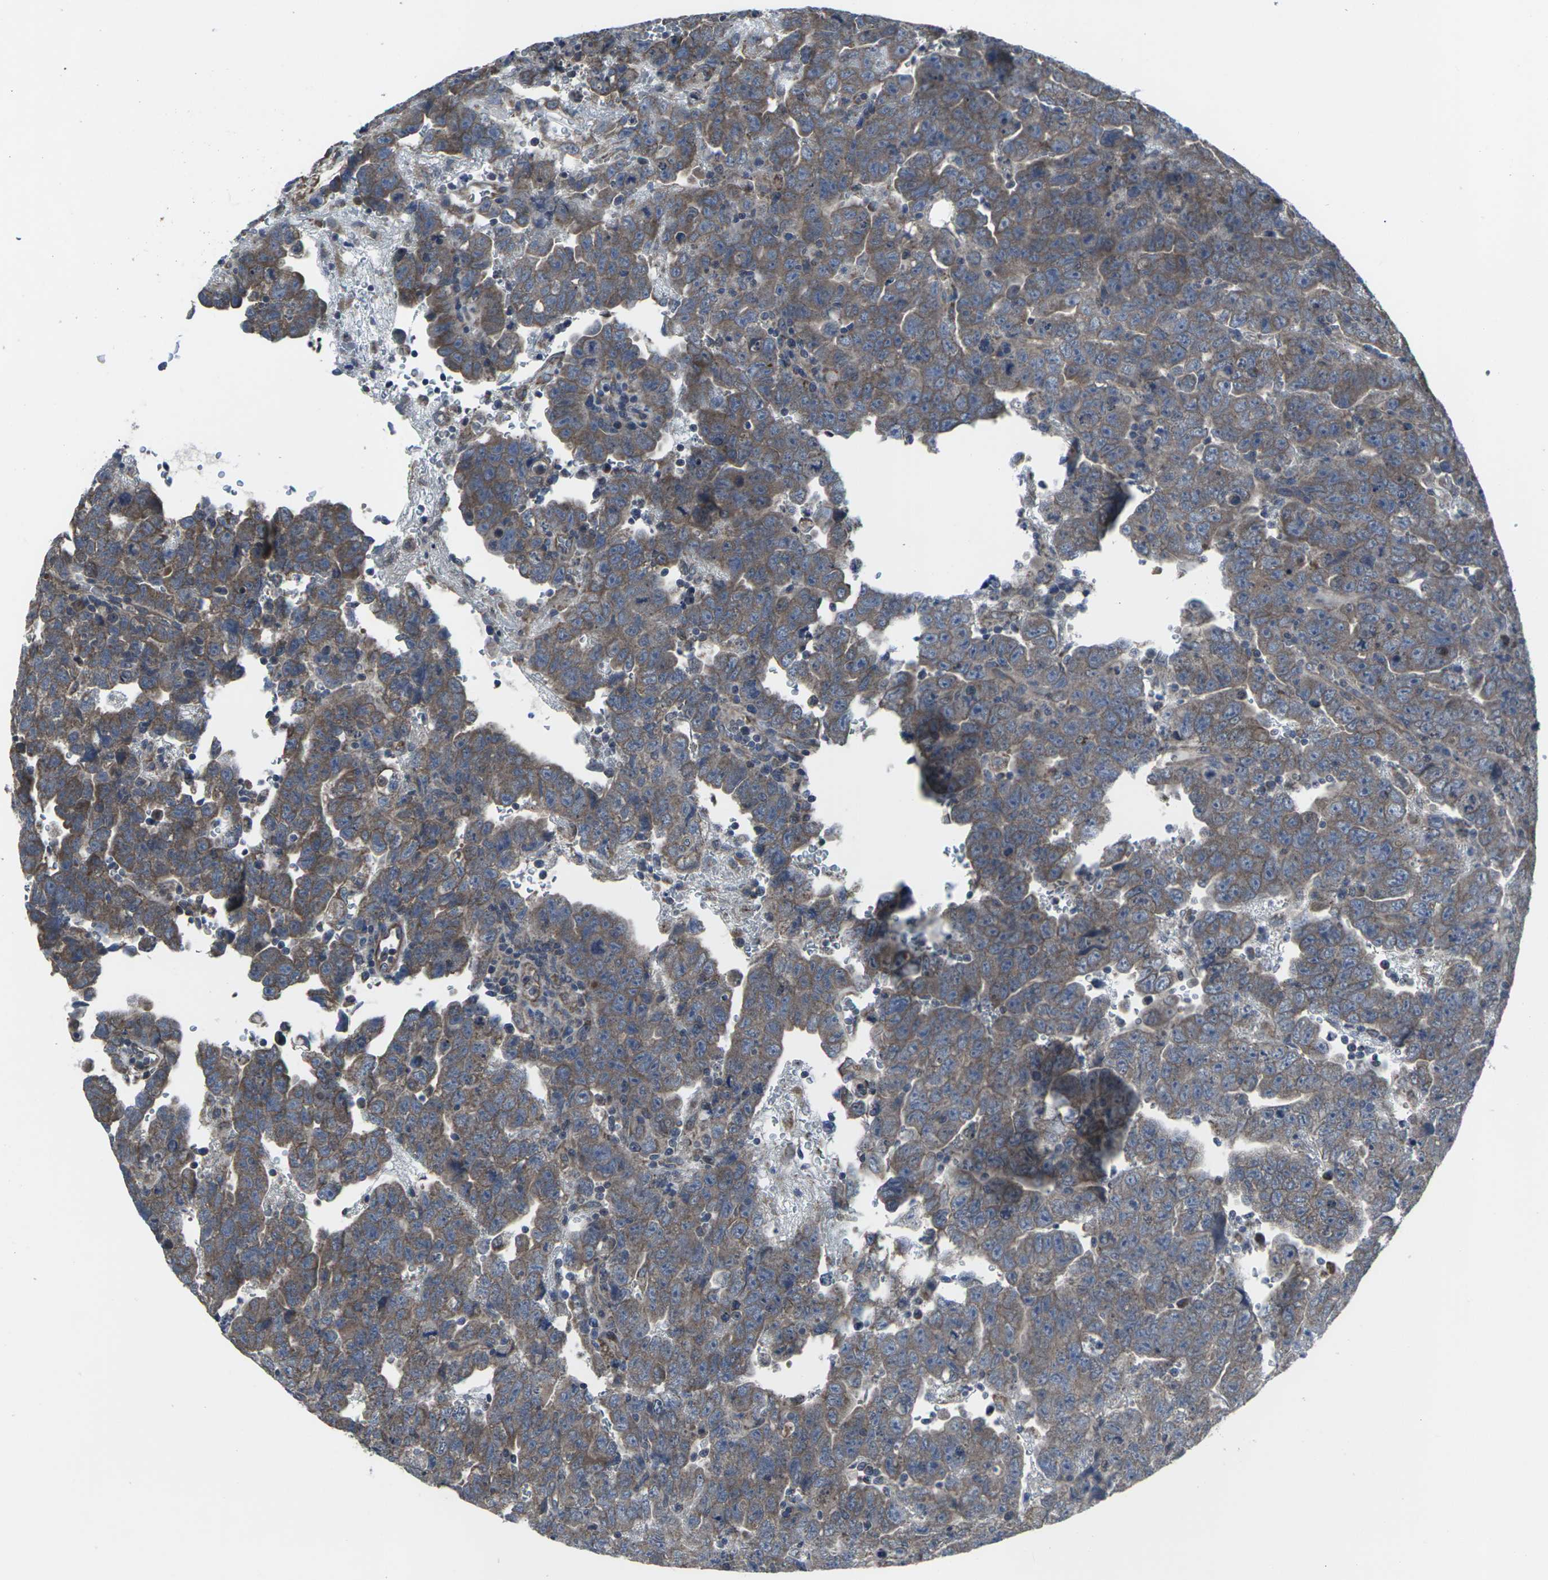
{"staining": {"intensity": "moderate", "quantity": ">75%", "location": "cytoplasmic/membranous"}, "tissue": "testis cancer", "cell_type": "Tumor cells", "image_type": "cancer", "snomed": [{"axis": "morphology", "description": "Carcinoma, Embryonal, NOS"}, {"axis": "topography", "description": "Testis"}], "caption": "Protein expression analysis of testis embryonal carcinoma reveals moderate cytoplasmic/membranous staining in approximately >75% of tumor cells. Nuclei are stained in blue.", "gene": "MAPKAPK2", "patient": {"sex": "male", "age": 28}}